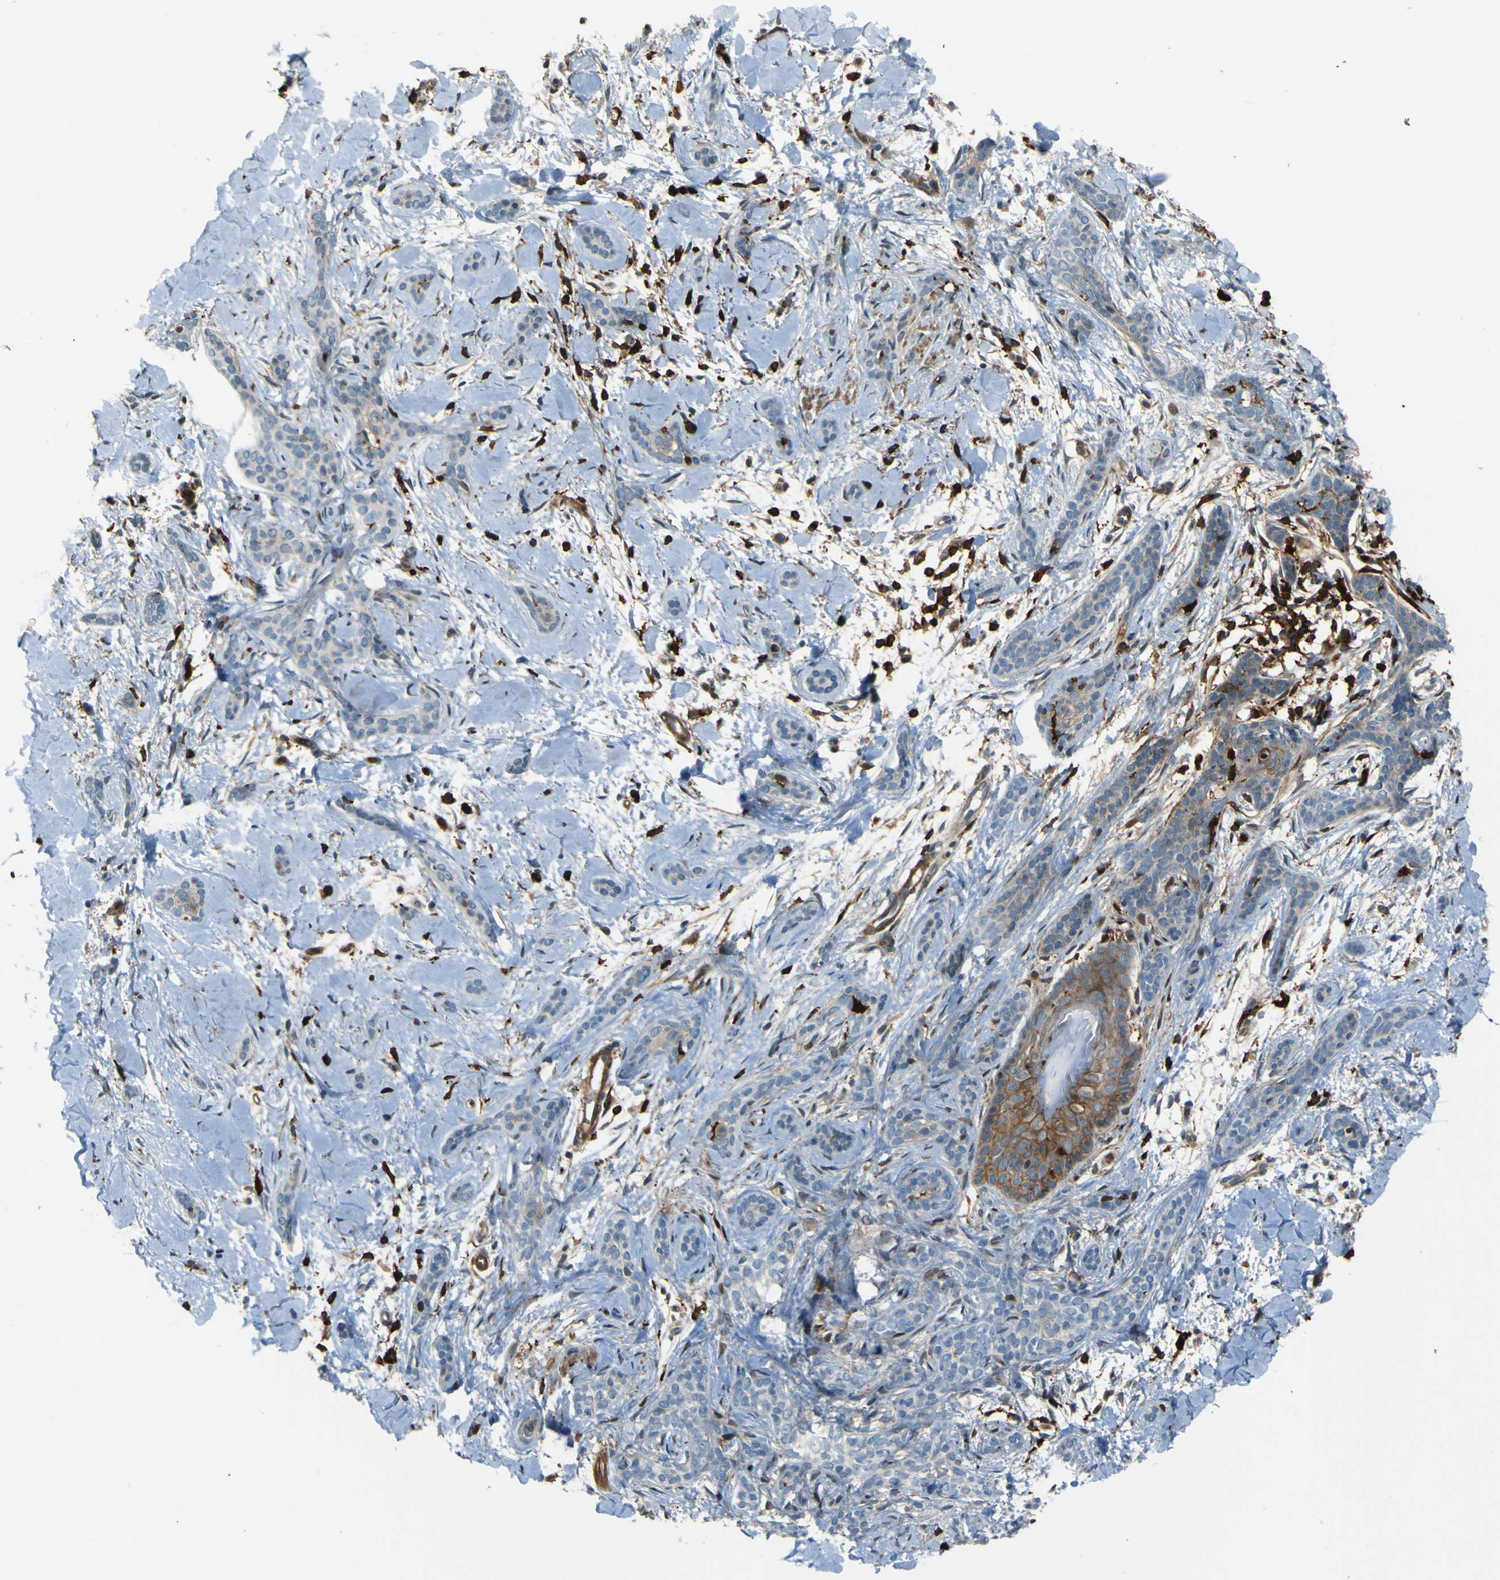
{"staining": {"intensity": "negative", "quantity": "none", "location": "none"}, "tissue": "skin cancer", "cell_type": "Tumor cells", "image_type": "cancer", "snomed": [{"axis": "morphology", "description": "Basal cell carcinoma"}, {"axis": "morphology", "description": "Adnexal tumor, benign"}, {"axis": "topography", "description": "Skin"}], "caption": "Immunohistochemistry photomicrograph of human basal cell carcinoma (skin) stained for a protein (brown), which exhibits no staining in tumor cells.", "gene": "PCDHB5", "patient": {"sex": "female", "age": 42}}